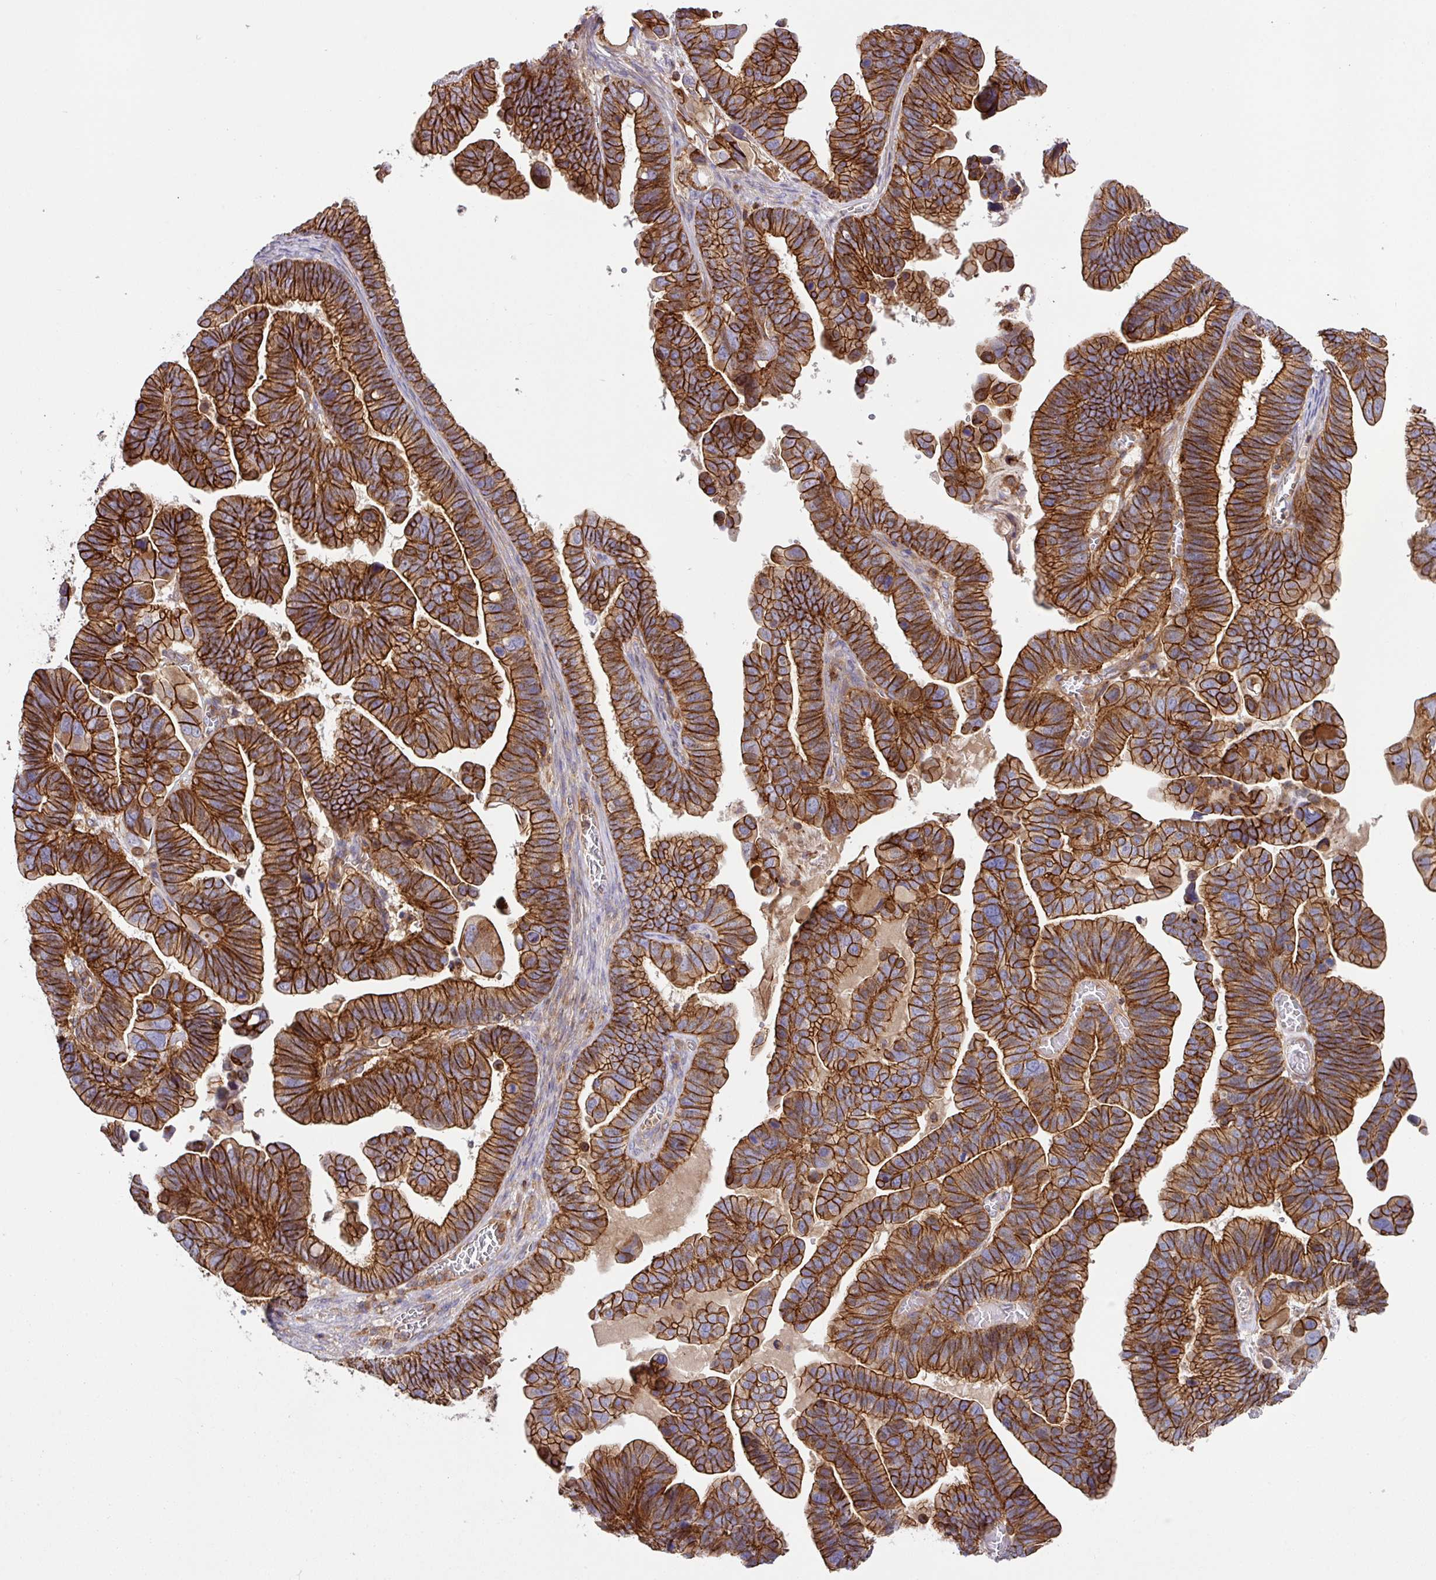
{"staining": {"intensity": "strong", "quantity": ">75%", "location": "cytoplasmic/membranous"}, "tissue": "ovarian cancer", "cell_type": "Tumor cells", "image_type": "cancer", "snomed": [{"axis": "morphology", "description": "Cystadenocarcinoma, serous, NOS"}, {"axis": "topography", "description": "Ovary"}], "caption": "This image shows ovarian cancer (serous cystadenocarcinoma) stained with immunohistochemistry (IHC) to label a protein in brown. The cytoplasmic/membranous of tumor cells show strong positivity for the protein. Nuclei are counter-stained blue.", "gene": "RIC1", "patient": {"sex": "female", "age": 56}}